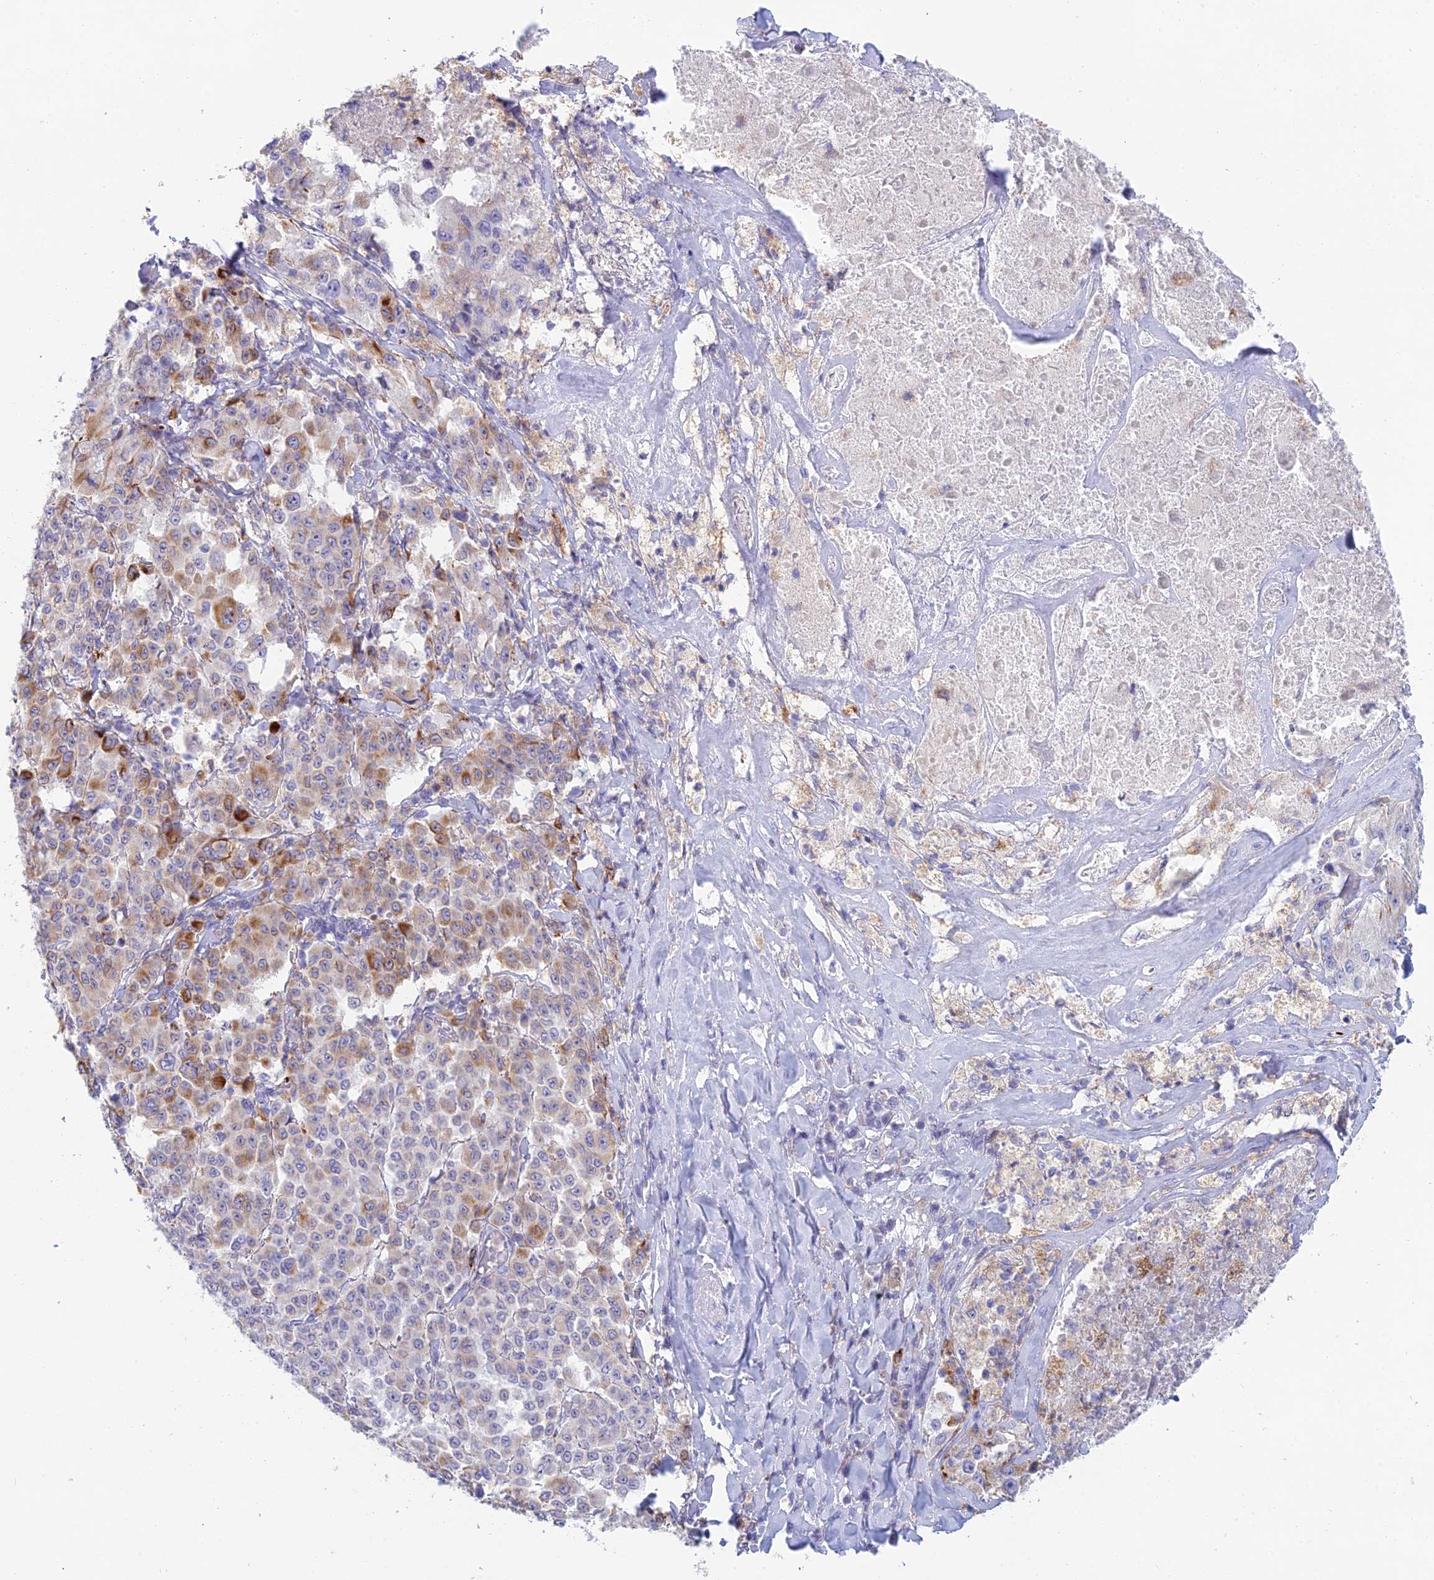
{"staining": {"intensity": "moderate", "quantity": "<25%", "location": "cytoplasmic/membranous"}, "tissue": "melanoma", "cell_type": "Tumor cells", "image_type": "cancer", "snomed": [{"axis": "morphology", "description": "Malignant melanoma, Metastatic site"}, {"axis": "topography", "description": "Lymph node"}], "caption": "Human malignant melanoma (metastatic site) stained for a protein (brown) displays moderate cytoplasmic/membranous positive expression in about <25% of tumor cells.", "gene": "FERD3L", "patient": {"sex": "male", "age": 62}}